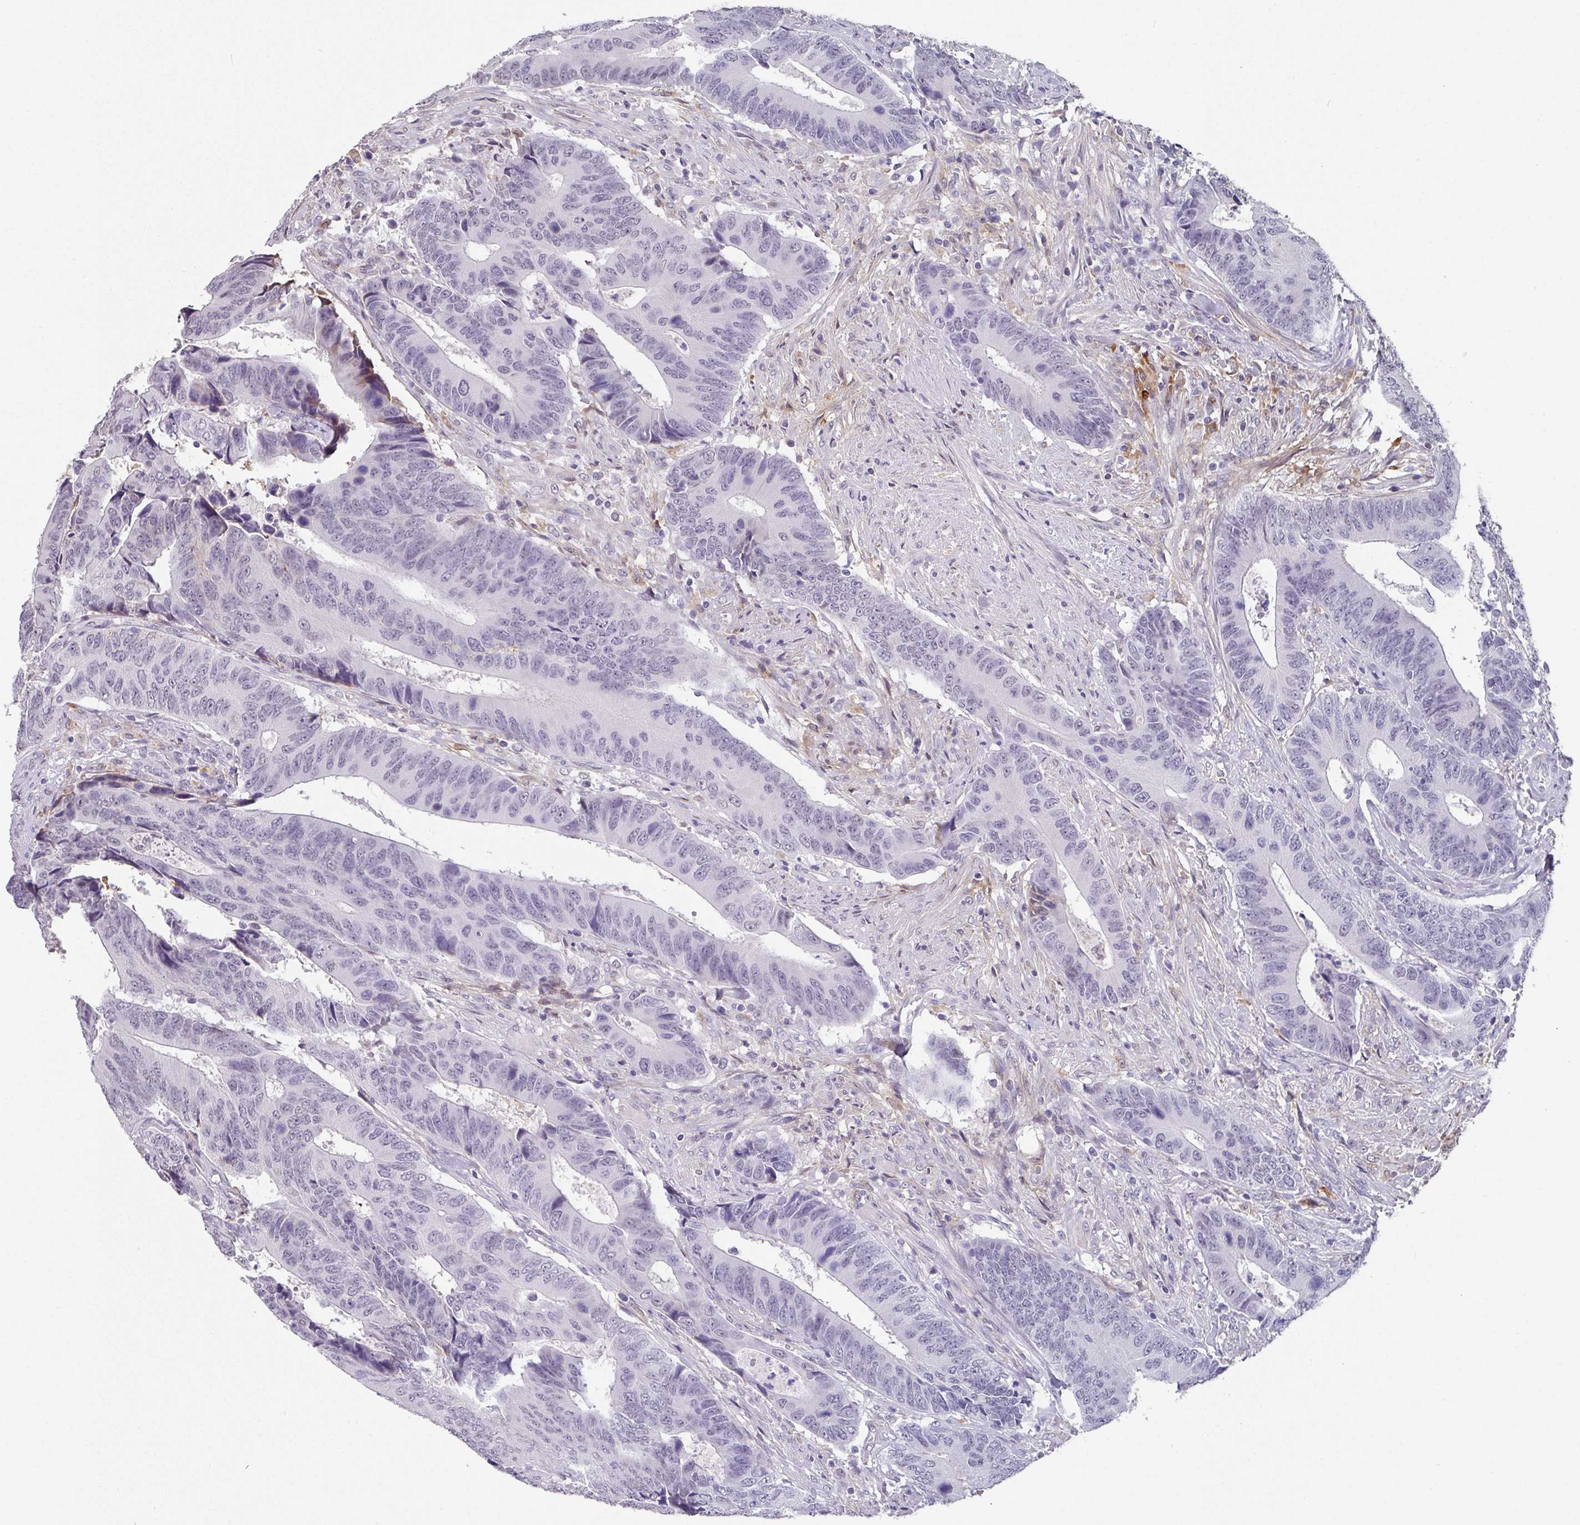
{"staining": {"intensity": "negative", "quantity": "none", "location": "none"}, "tissue": "colorectal cancer", "cell_type": "Tumor cells", "image_type": "cancer", "snomed": [{"axis": "morphology", "description": "Adenocarcinoma, NOS"}, {"axis": "topography", "description": "Colon"}], "caption": "Immunohistochemistry (IHC) of human colorectal adenocarcinoma reveals no staining in tumor cells.", "gene": "C1QB", "patient": {"sex": "male", "age": 87}}